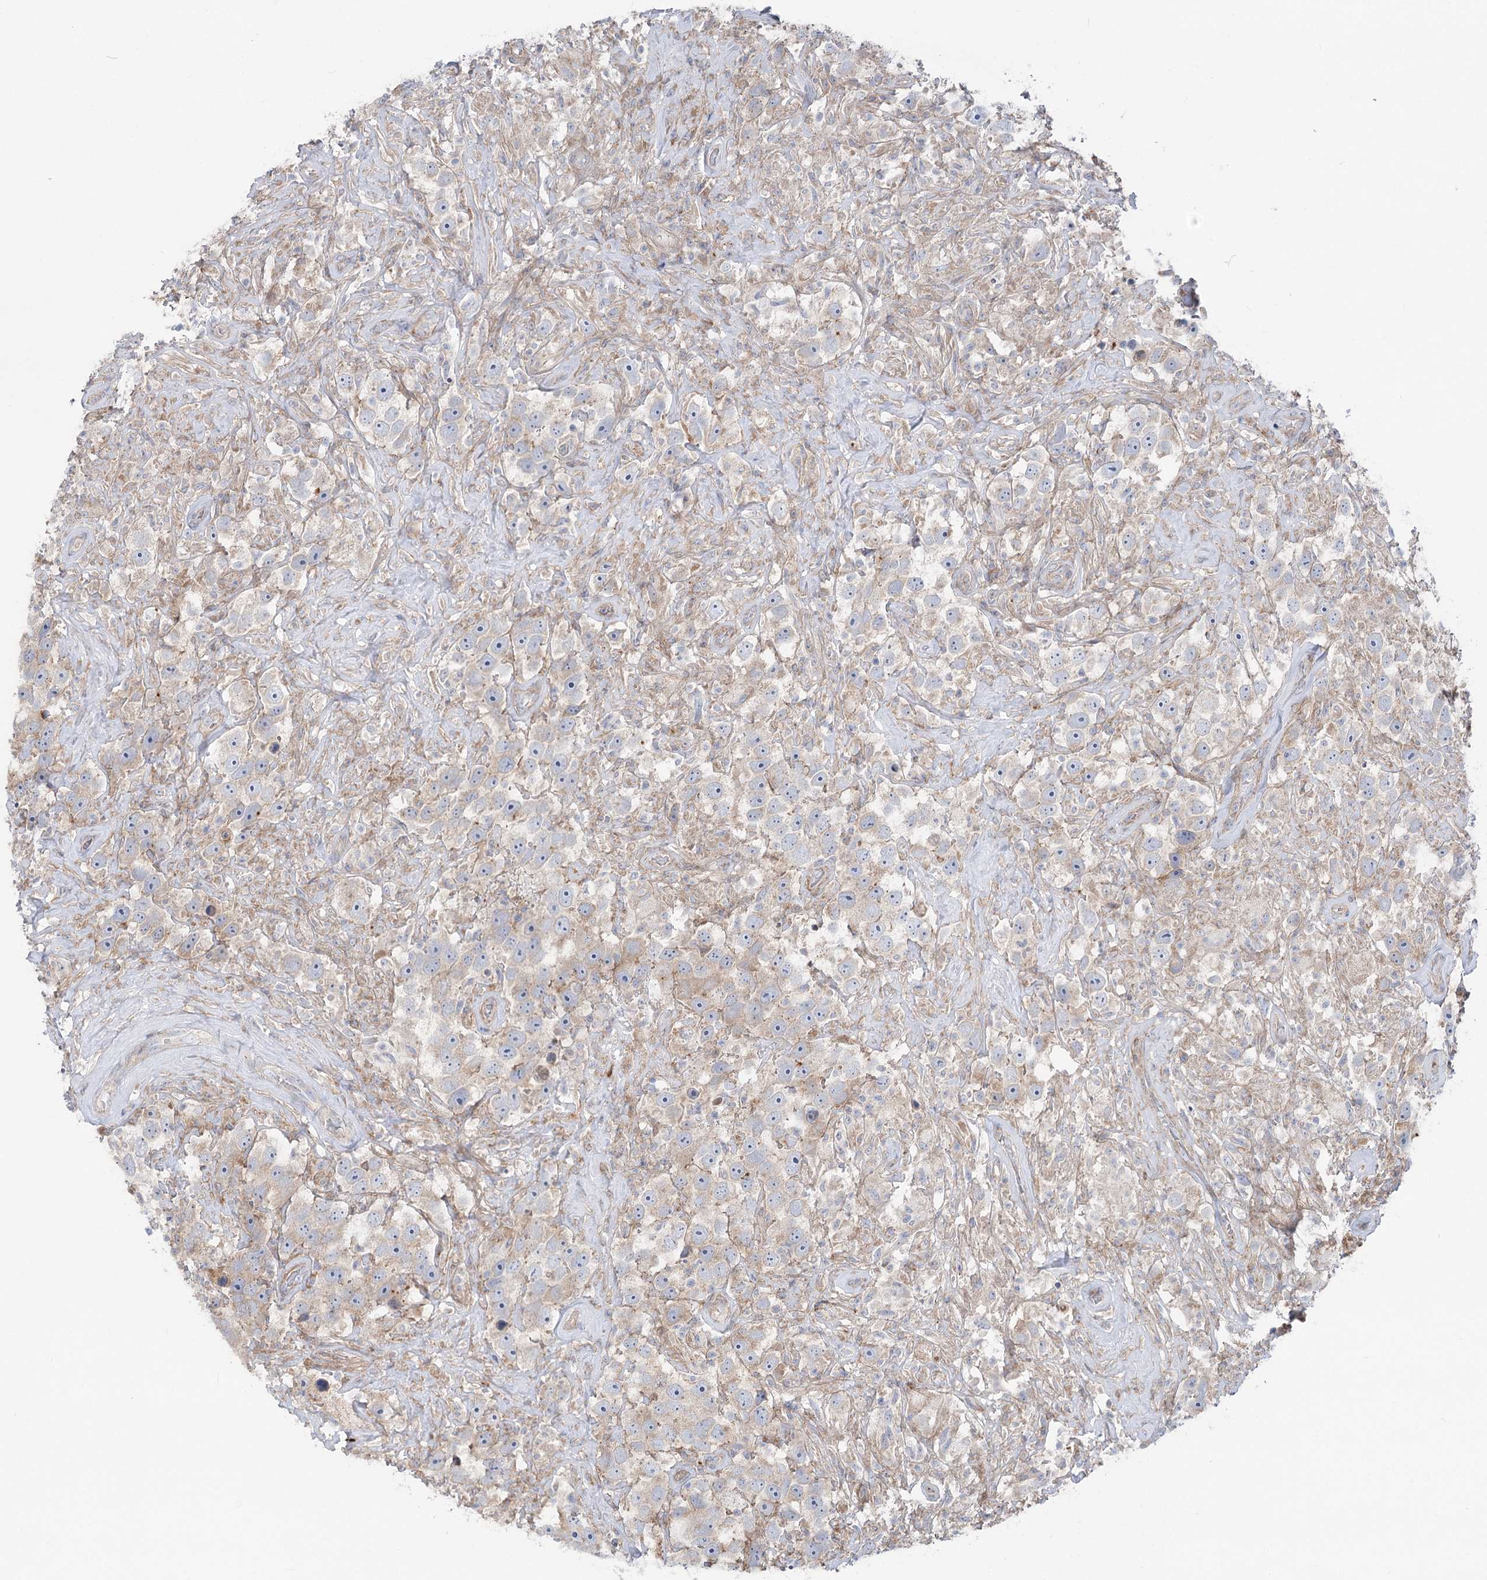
{"staining": {"intensity": "weak", "quantity": "25%-75%", "location": "cytoplasmic/membranous"}, "tissue": "testis cancer", "cell_type": "Tumor cells", "image_type": "cancer", "snomed": [{"axis": "morphology", "description": "Seminoma, NOS"}, {"axis": "topography", "description": "Testis"}], "caption": "Protein expression analysis of testis cancer reveals weak cytoplasmic/membranous positivity in about 25%-75% of tumor cells.", "gene": "LARP1B", "patient": {"sex": "male", "age": 49}}